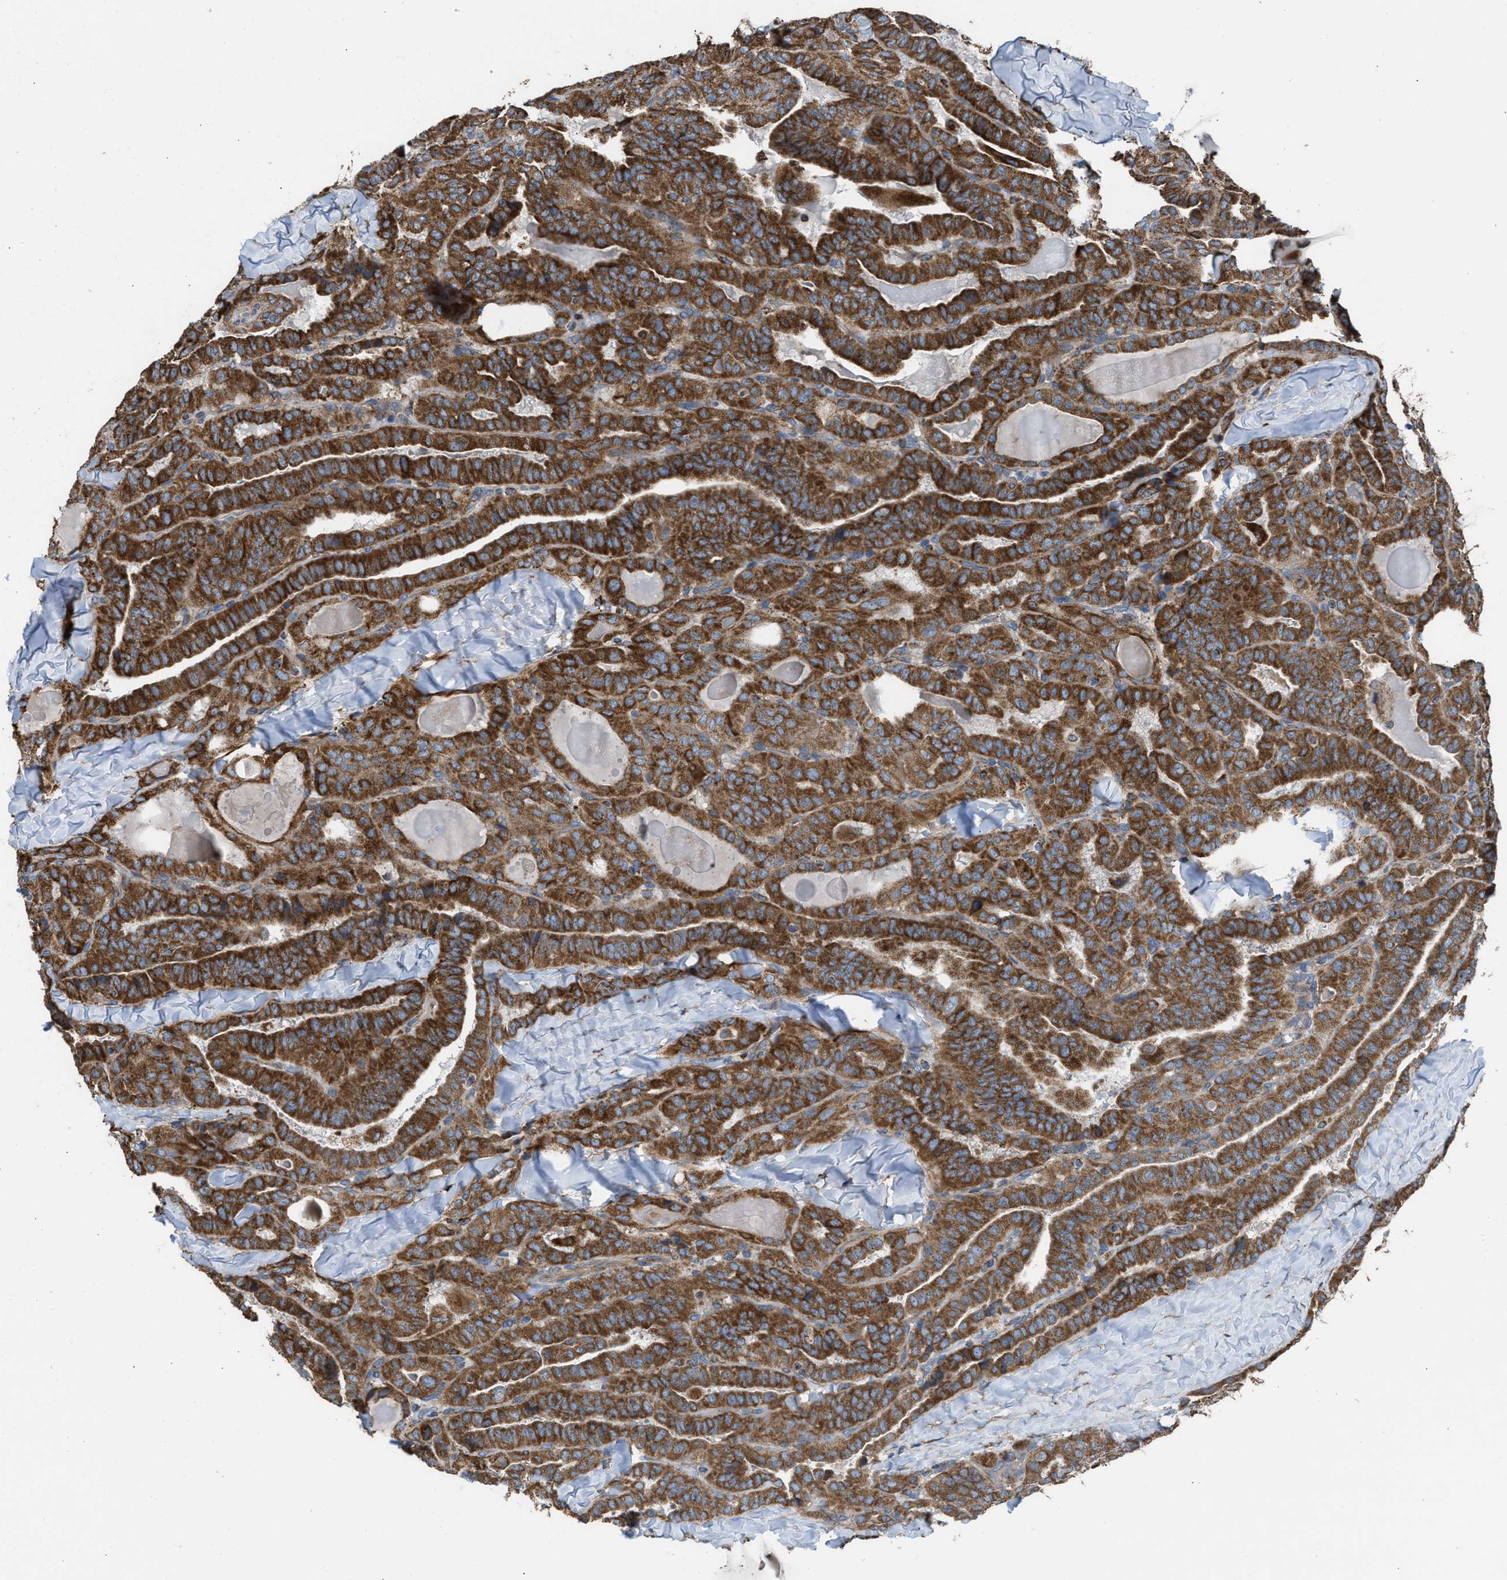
{"staining": {"intensity": "strong", "quantity": ">75%", "location": "cytoplasmic/membranous"}, "tissue": "thyroid cancer", "cell_type": "Tumor cells", "image_type": "cancer", "snomed": [{"axis": "morphology", "description": "Papillary adenocarcinoma, NOS"}, {"axis": "topography", "description": "Thyroid gland"}], "caption": "Protein analysis of thyroid cancer tissue shows strong cytoplasmic/membranous positivity in about >75% of tumor cells.", "gene": "SLC10A3", "patient": {"sex": "male", "age": 77}}